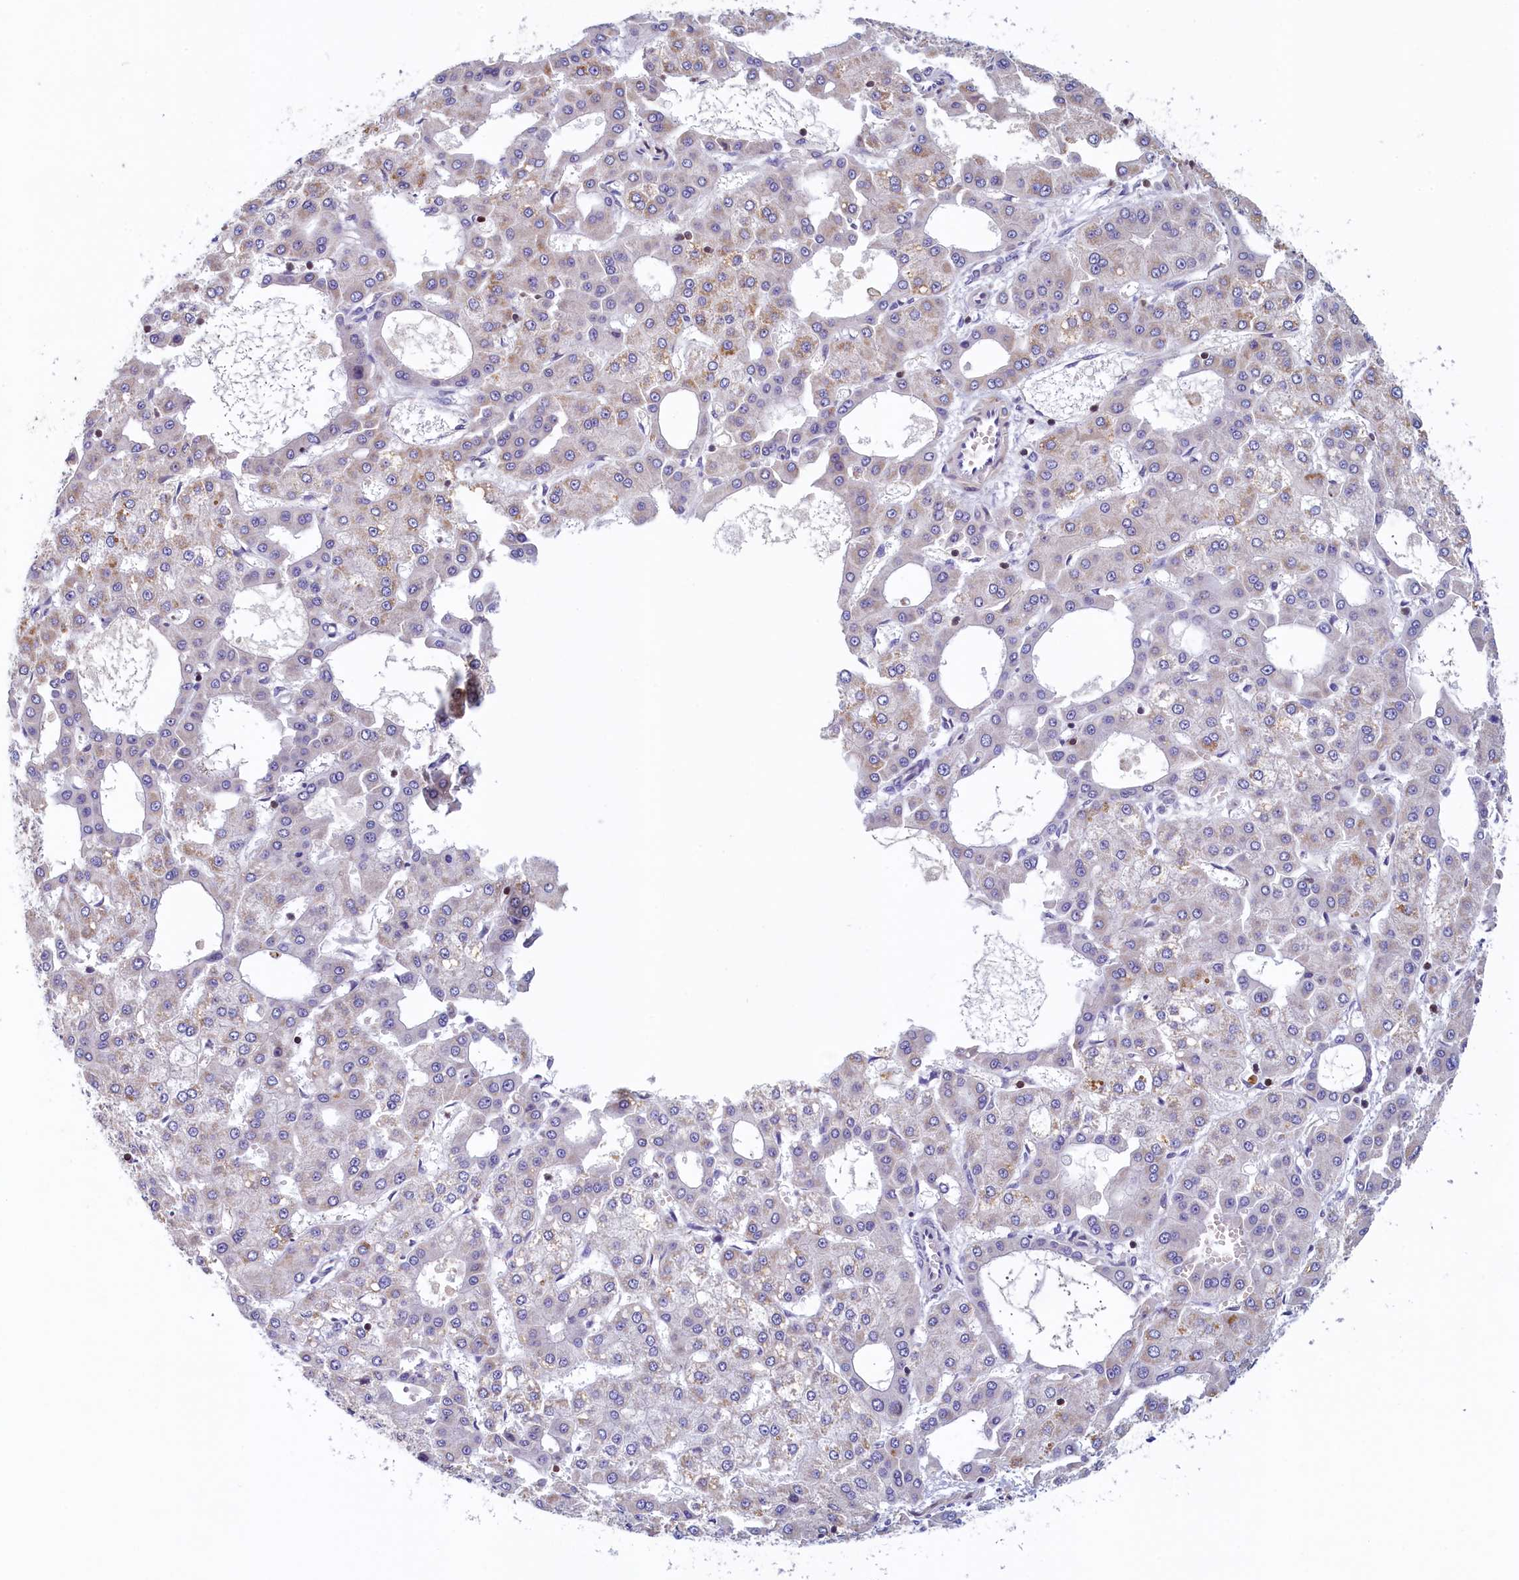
{"staining": {"intensity": "weak", "quantity": "<25%", "location": "cytoplasmic/membranous"}, "tissue": "liver cancer", "cell_type": "Tumor cells", "image_type": "cancer", "snomed": [{"axis": "morphology", "description": "Carcinoma, Hepatocellular, NOS"}, {"axis": "topography", "description": "Liver"}], "caption": "Protein analysis of liver hepatocellular carcinoma demonstrates no significant positivity in tumor cells. (Stains: DAB immunohistochemistry (IHC) with hematoxylin counter stain, Microscopy: brightfield microscopy at high magnification).", "gene": "TRAF3IP3", "patient": {"sex": "male", "age": 47}}